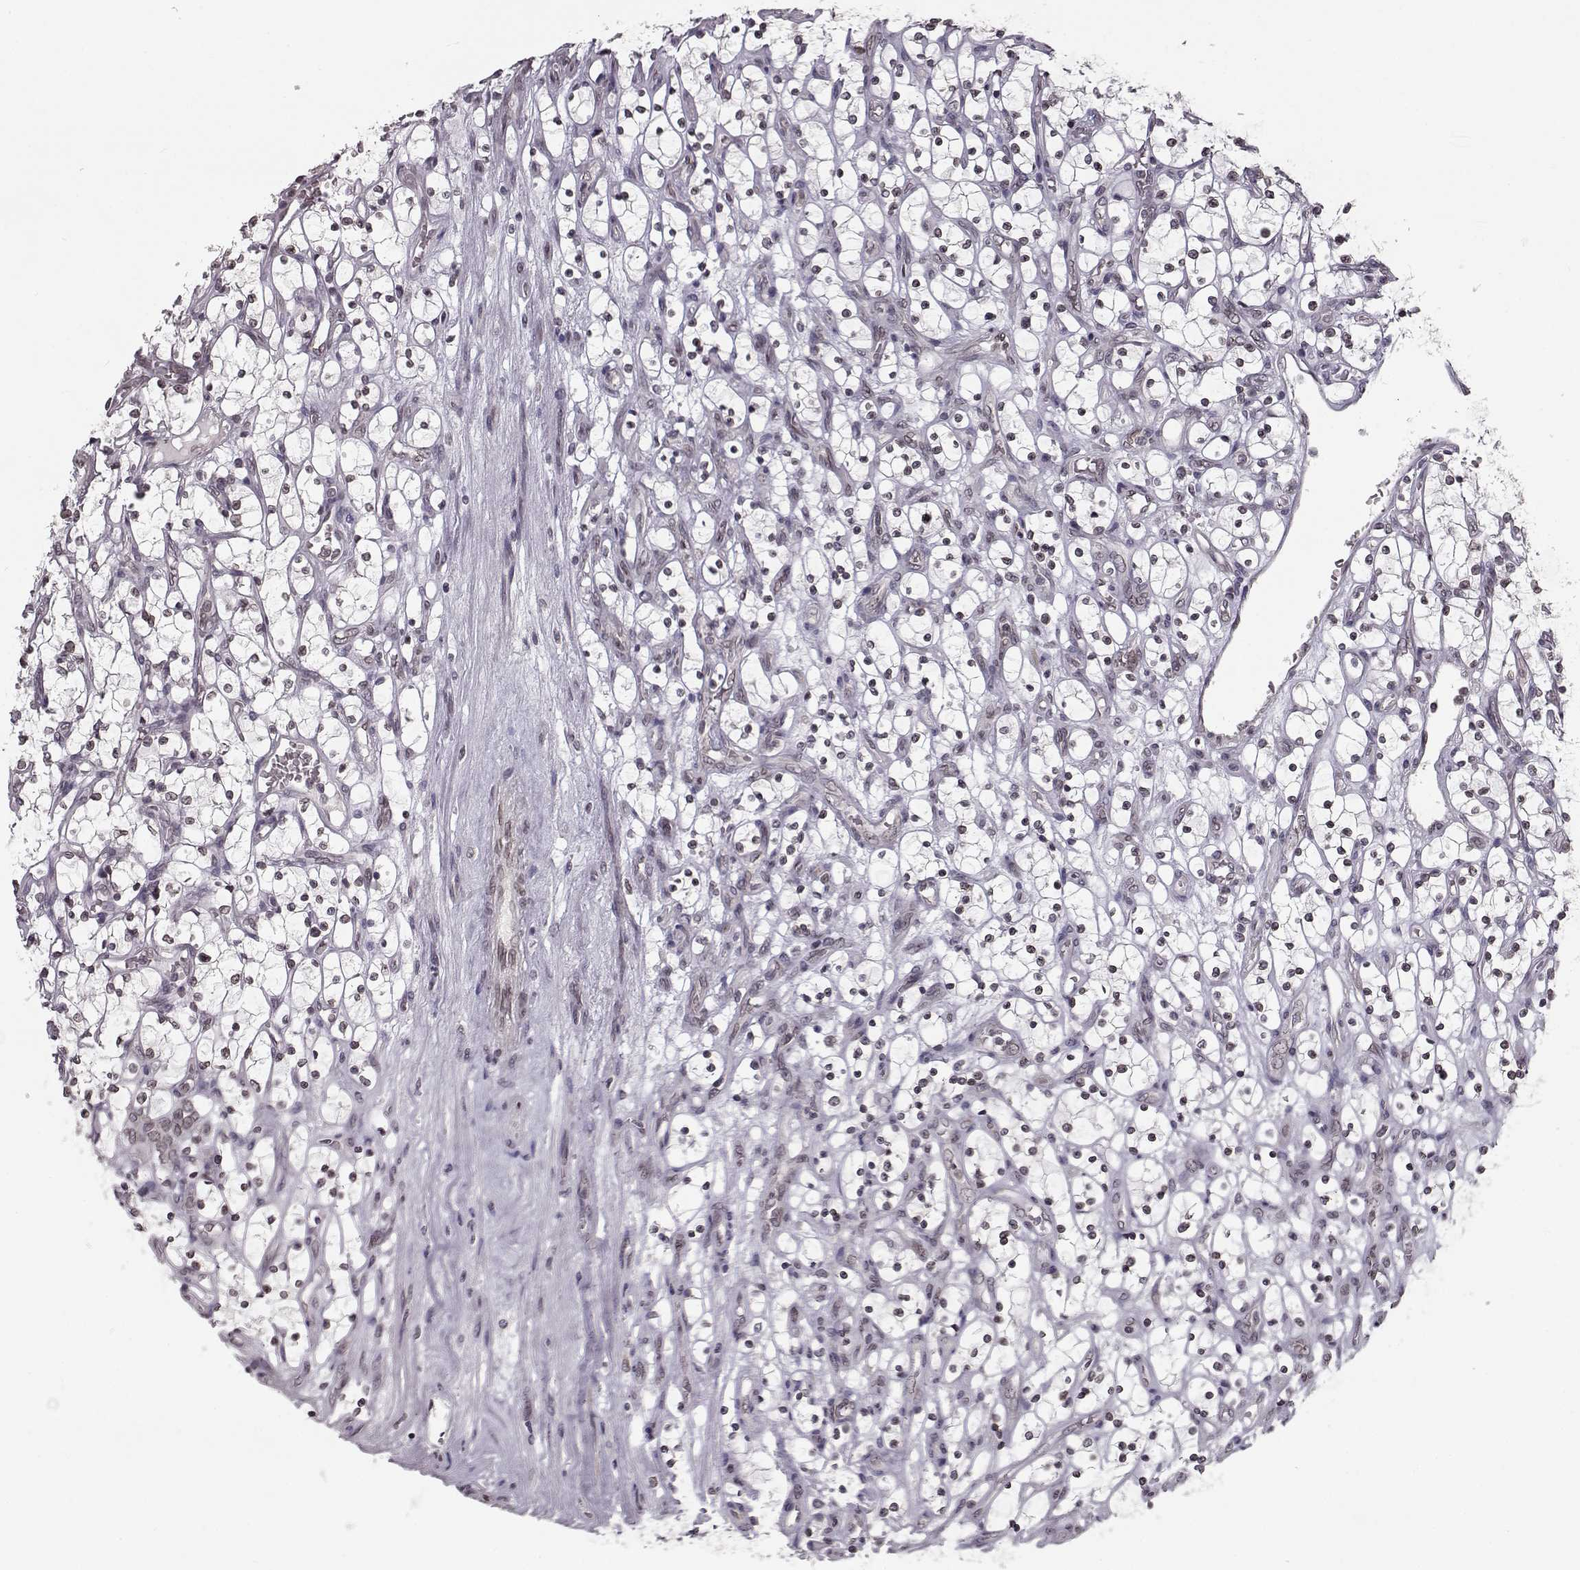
{"staining": {"intensity": "weak", "quantity": ">75%", "location": "cytoplasmic/membranous,nuclear"}, "tissue": "renal cancer", "cell_type": "Tumor cells", "image_type": "cancer", "snomed": [{"axis": "morphology", "description": "Adenocarcinoma, NOS"}, {"axis": "topography", "description": "Kidney"}], "caption": "The histopathology image exhibits immunohistochemical staining of renal cancer (adenocarcinoma). There is weak cytoplasmic/membranous and nuclear expression is seen in about >75% of tumor cells.", "gene": "NUP37", "patient": {"sex": "female", "age": 69}}